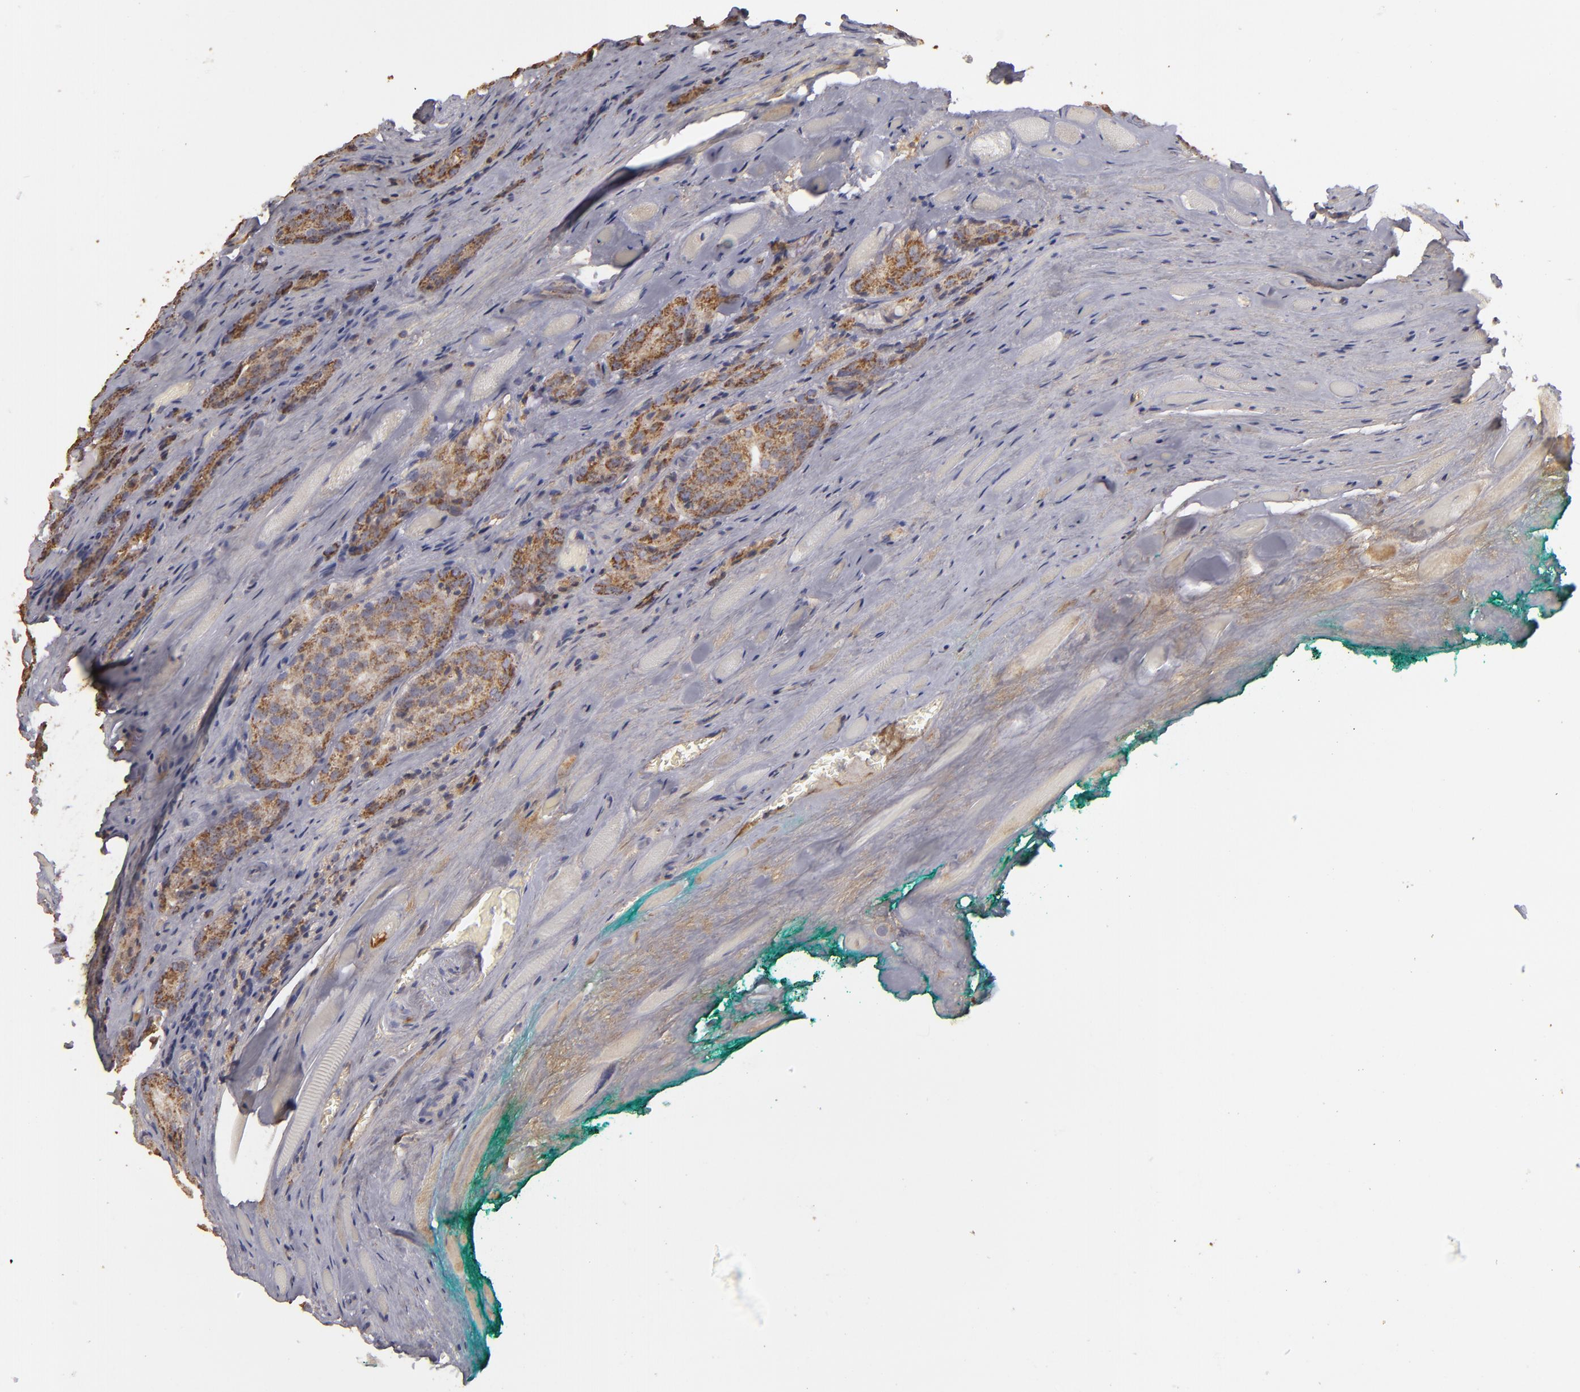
{"staining": {"intensity": "moderate", "quantity": ">75%", "location": "cytoplasmic/membranous"}, "tissue": "prostate cancer", "cell_type": "Tumor cells", "image_type": "cancer", "snomed": [{"axis": "morphology", "description": "Adenocarcinoma, Medium grade"}, {"axis": "topography", "description": "Prostate"}], "caption": "Tumor cells reveal moderate cytoplasmic/membranous positivity in about >75% of cells in medium-grade adenocarcinoma (prostate).", "gene": "CFB", "patient": {"sex": "male", "age": 60}}